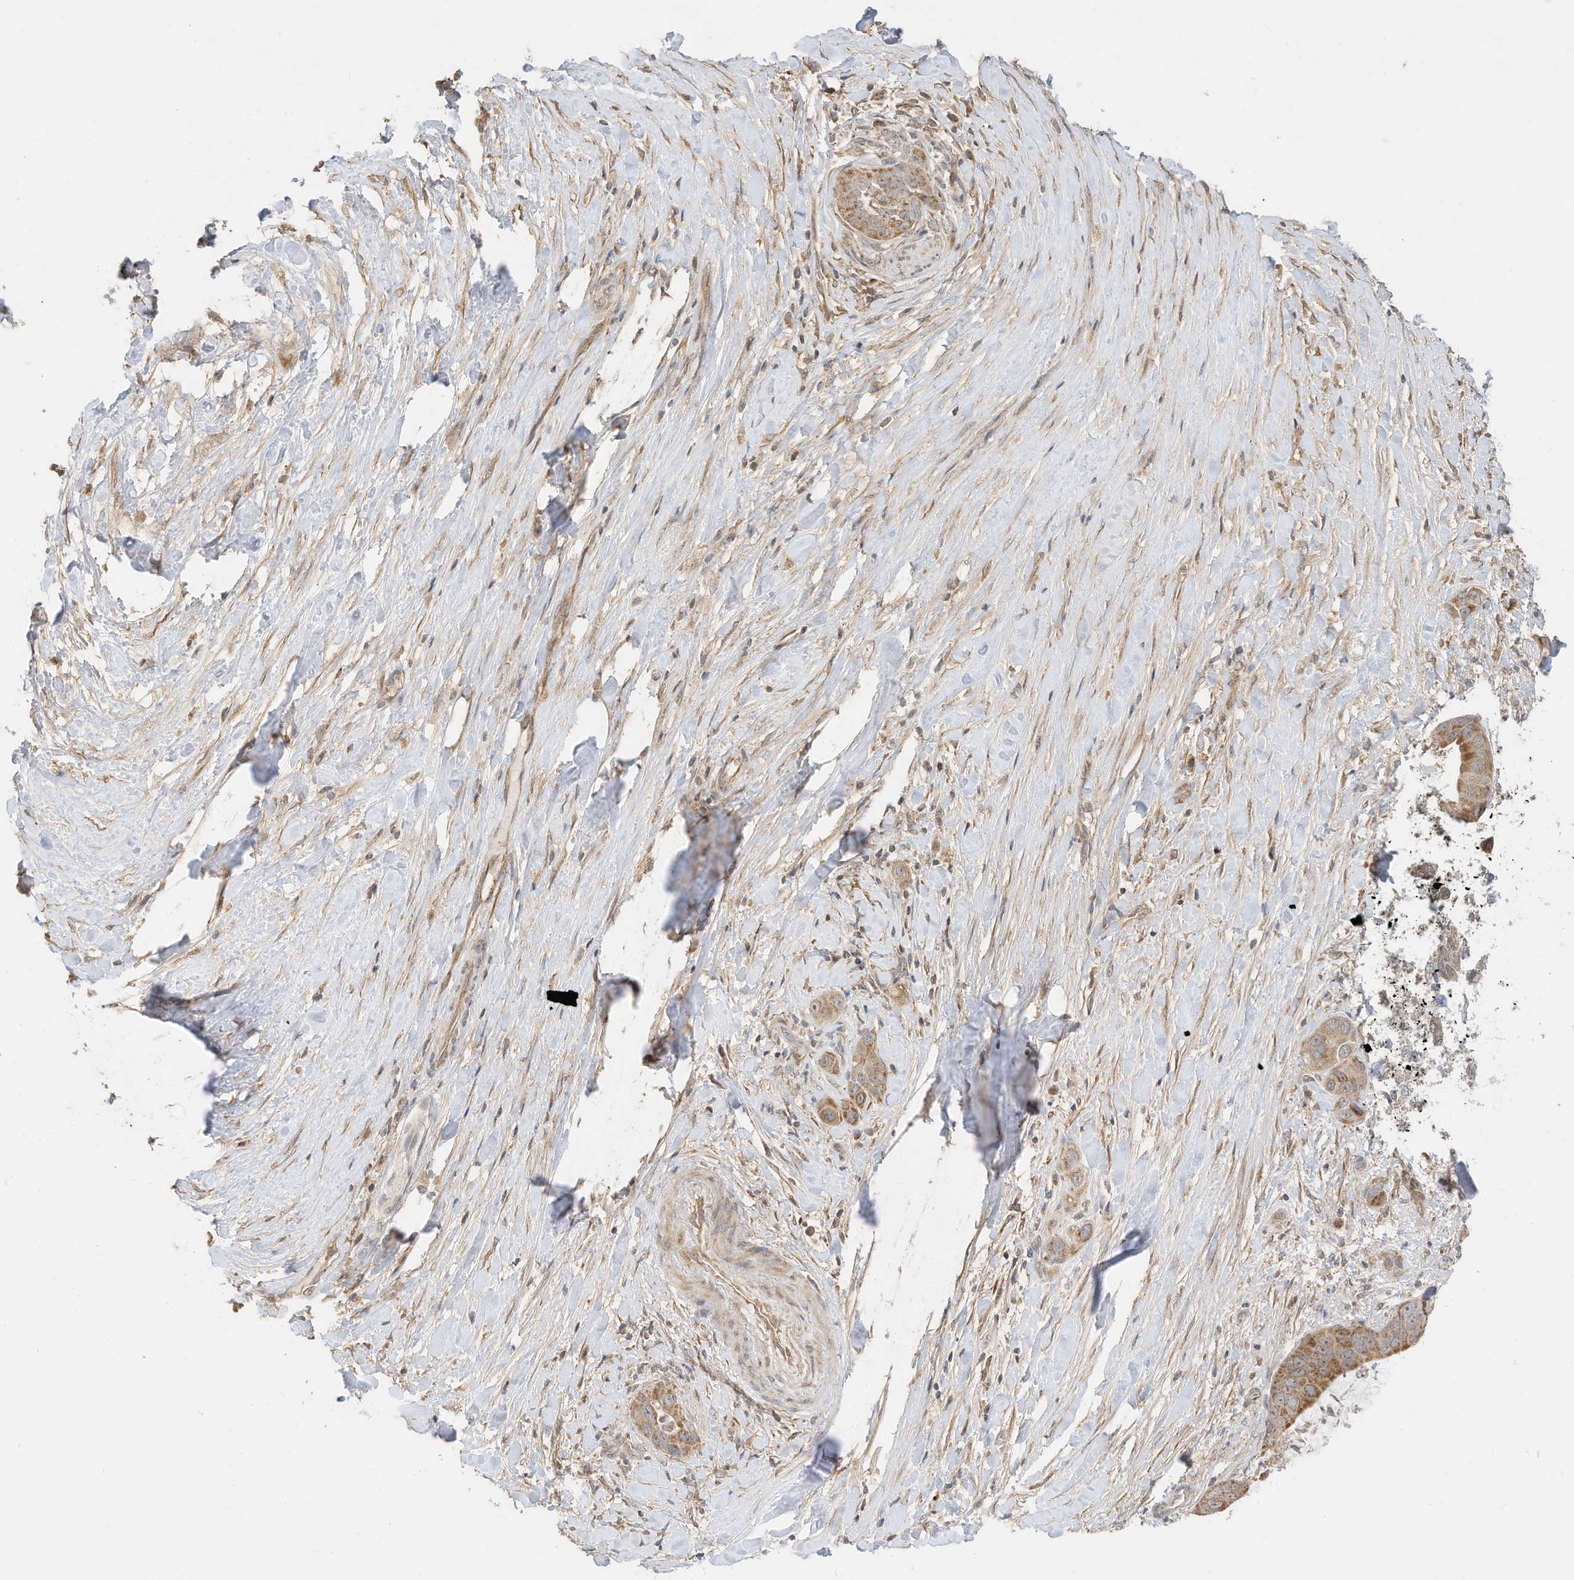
{"staining": {"intensity": "moderate", "quantity": ">75%", "location": "cytoplasmic/membranous"}, "tissue": "liver cancer", "cell_type": "Tumor cells", "image_type": "cancer", "snomed": [{"axis": "morphology", "description": "Cholangiocarcinoma"}, {"axis": "topography", "description": "Liver"}], "caption": "A high-resolution image shows IHC staining of liver cholangiocarcinoma, which displays moderate cytoplasmic/membranous expression in approximately >75% of tumor cells.", "gene": "CAGE1", "patient": {"sex": "female", "age": 52}}